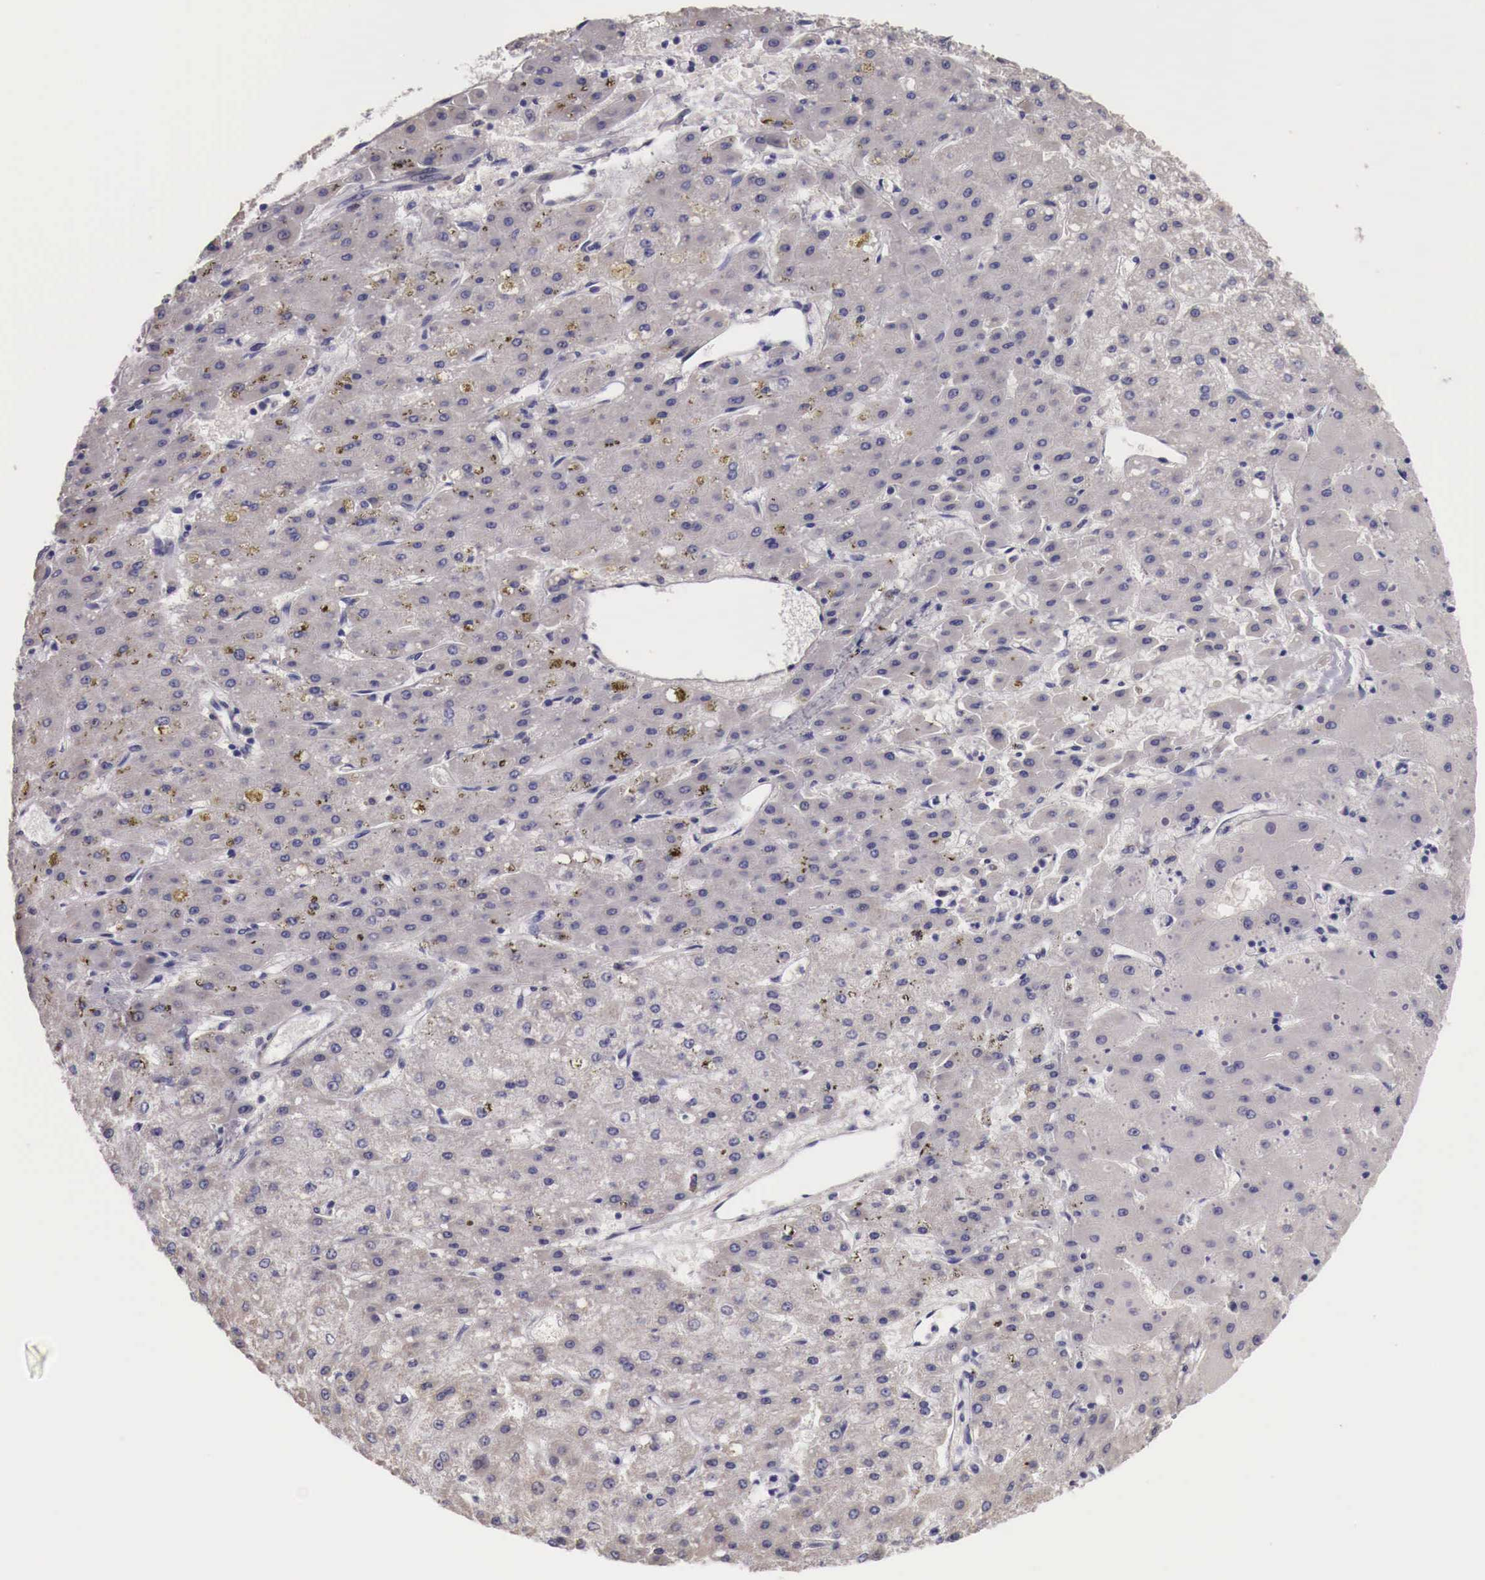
{"staining": {"intensity": "negative", "quantity": "none", "location": "none"}, "tissue": "liver cancer", "cell_type": "Tumor cells", "image_type": "cancer", "snomed": [{"axis": "morphology", "description": "Carcinoma, Hepatocellular, NOS"}, {"axis": "topography", "description": "Liver"}], "caption": "High magnification brightfield microscopy of liver cancer (hepatocellular carcinoma) stained with DAB (brown) and counterstained with hematoxylin (blue): tumor cells show no significant staining. (DAB (3,3'-diaminobenzidine) IHC with hematoxylin counter stain).", "gene": "ENOX2", "patient": {"sex": "female", "age": 52}}